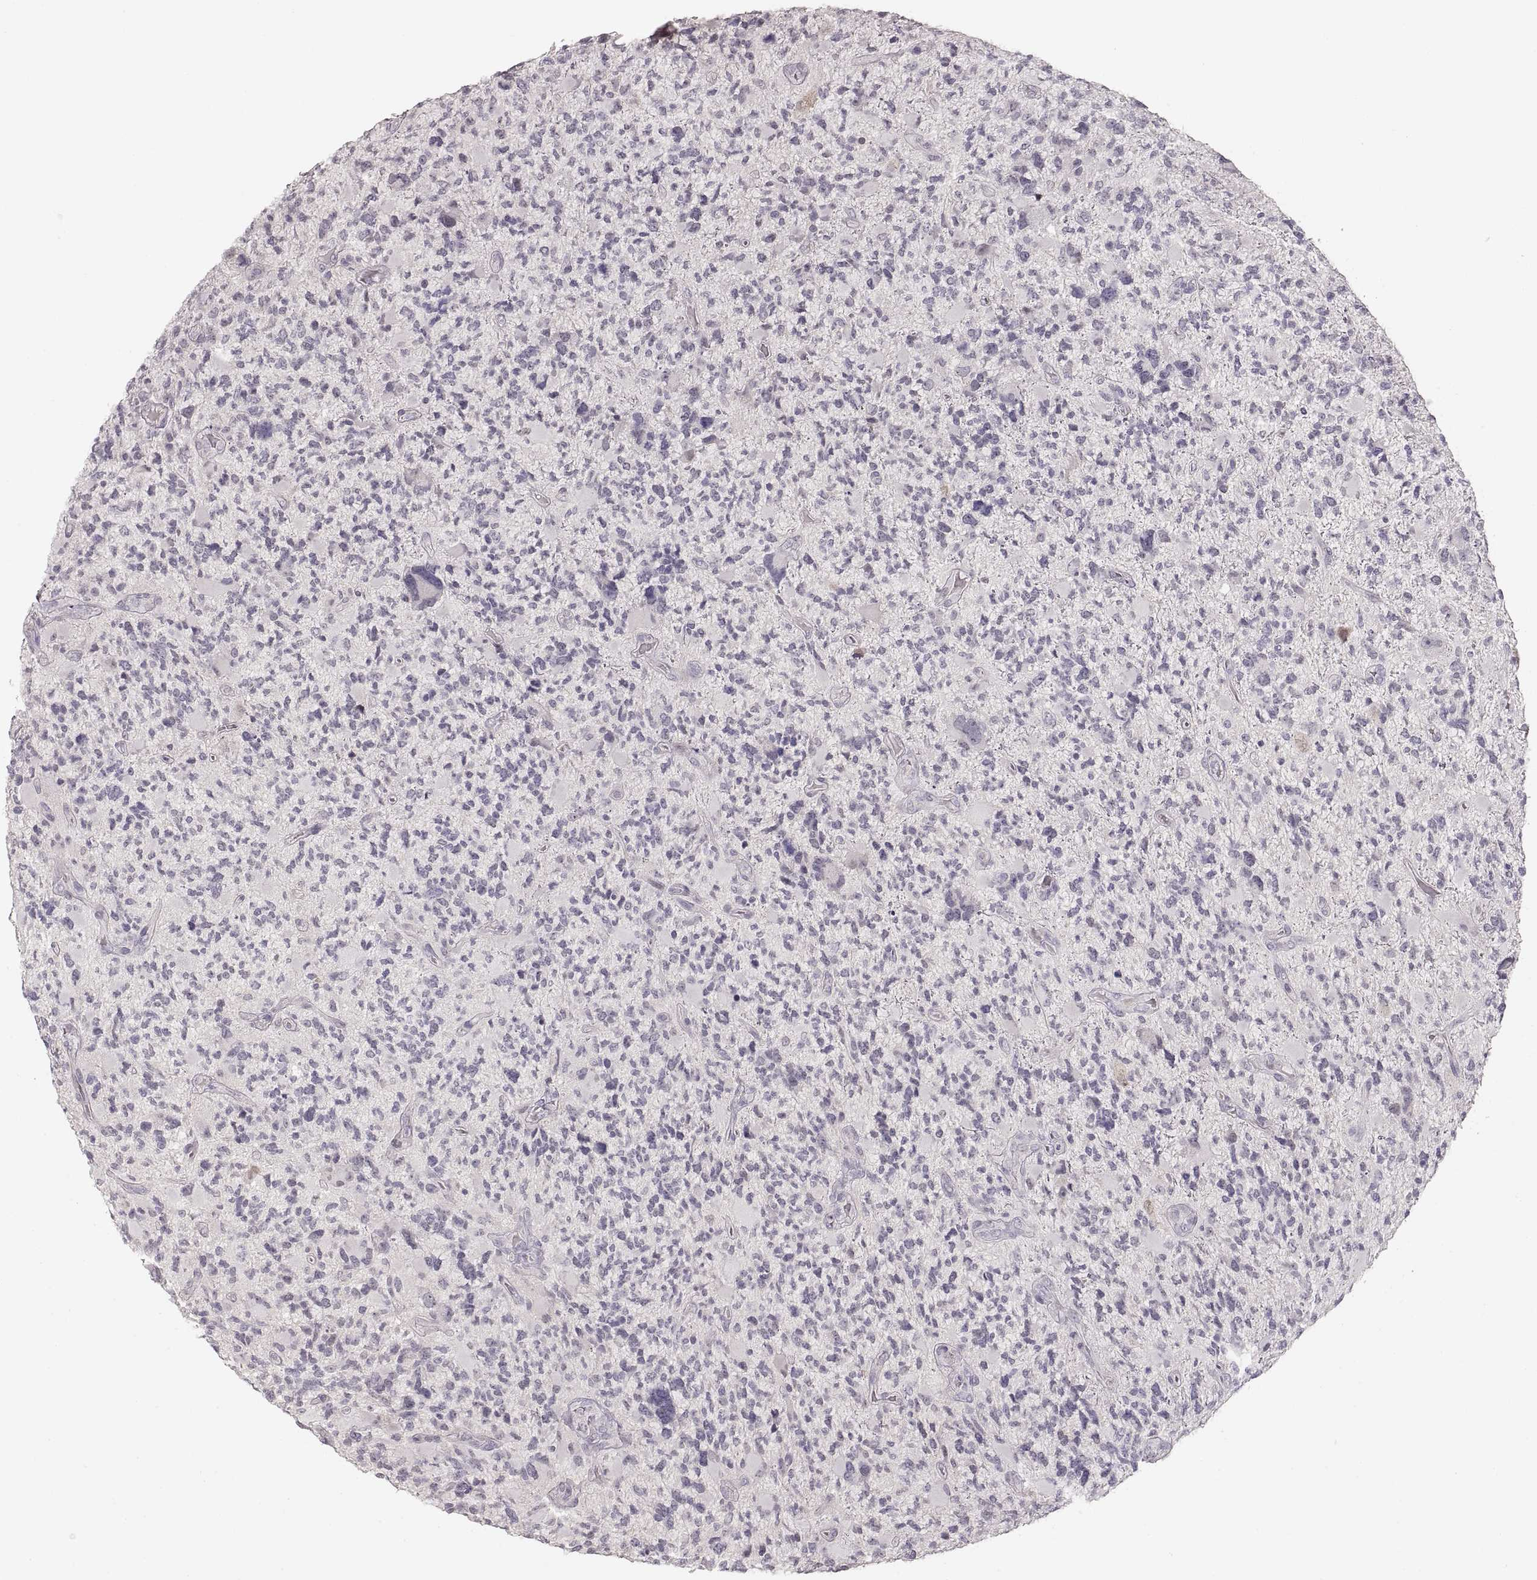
{"staining": {"intensity": "negative", "quantity": "none", "location": "none"}, "tissue": "glioma", "cell_type": "Tumor cells", "image_type": "cancer", "snomed": [{"axis": "morphology", "description": "Glioma, malignant, High grade"}, {"axis": "topography", "description": "Brain"}], "caption": "The micrograph exhibits no staining of tumor cells in glioma. (Stains: DAB (3,3'-diaminobenzidine) IHC with hematoxylin counter stain, Microscopy: brightfield microscopy at high magnification).", "gene": "PCSK2", "patient": {"sex": "female", "age": 71}}